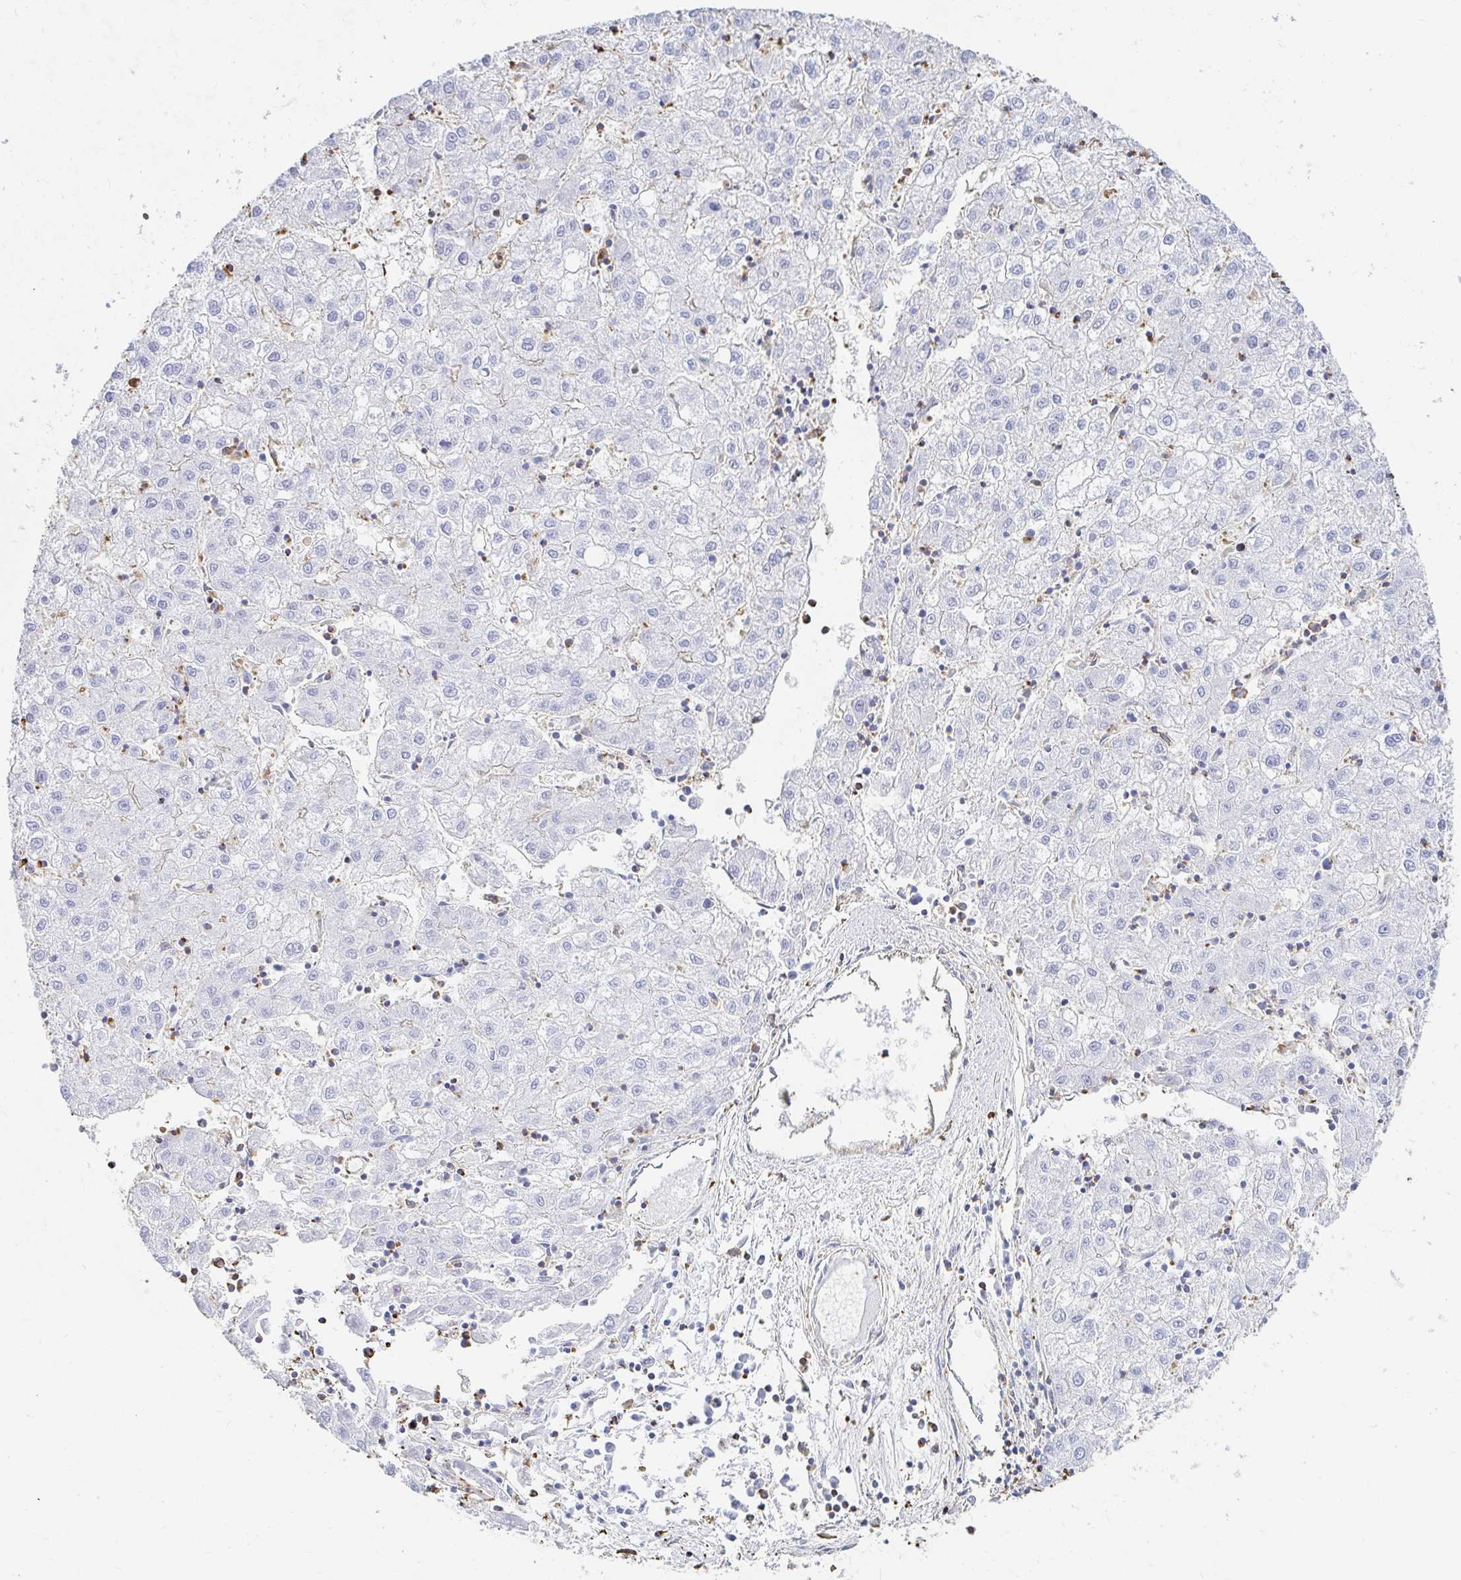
{"staining": {"intensity": "negative", "quantity": "none", "location": "none"}, "tissue": "liver cancer", "cell_type": "Tumor cells", "image_type": "cancer", "snomed": [{"axis": "morphology", "description": "Carcinoma, Hepatocellular, NOS"}, {"axis": "topography", "description": "Liver"}], "caption": "Tumor cells are negative for brown protein staining in liver cancer.", "gene": "PTPN14", "patient": {"sex": "male", "age": 72}}